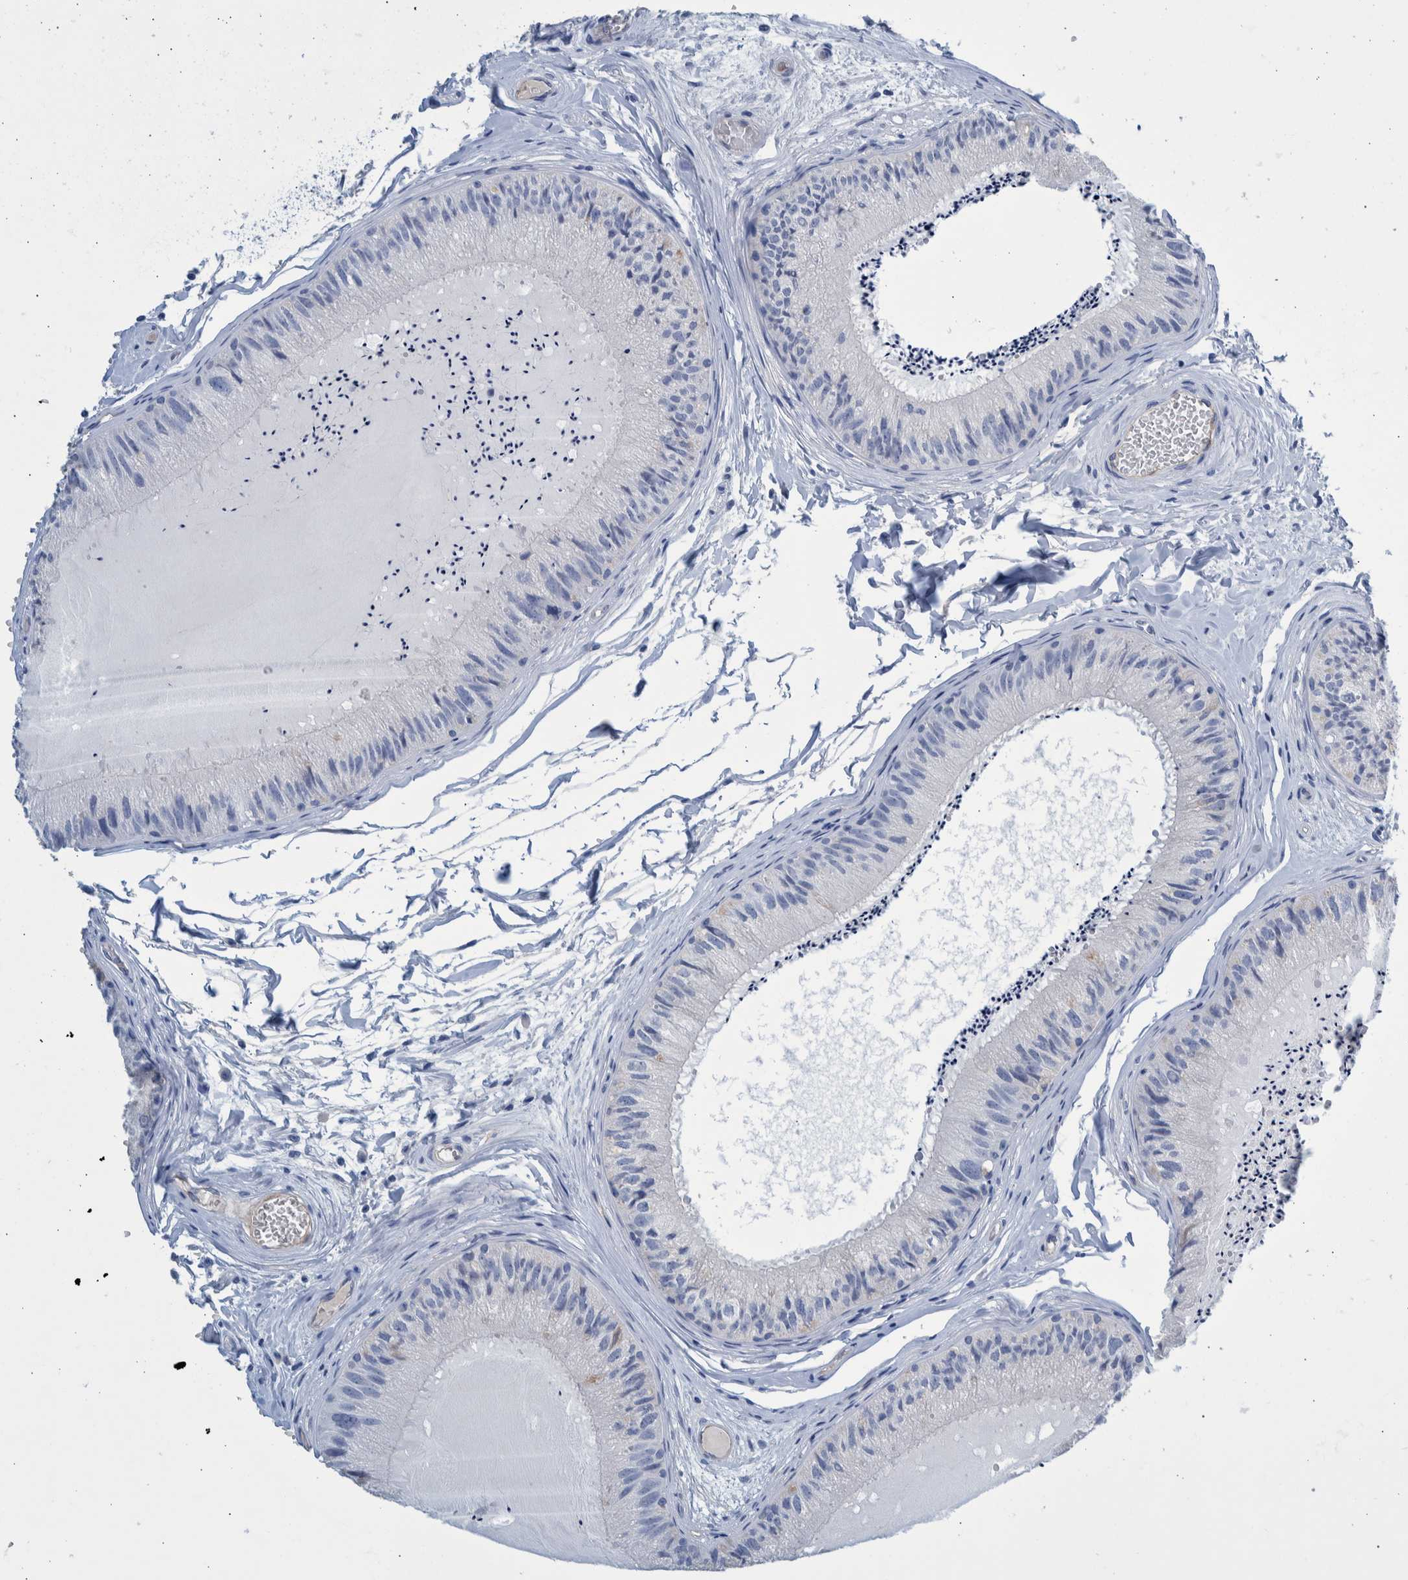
{"staining": {"intensity": "negative", "quantity": "none", "location": "none"}, "tissue": "epididymis", "cell_type": "Glandular cells", "image_type": "normal", "snomed": [{"axis": "morphology", "description": "Normal tissue, NOS"}, {"axis": "topography", "description": "Epididymis"}], "caption": "Immunohistochemistry (IHC) histopathology image of benign epididymis stained for a protein (brown), which shows no expression in glandular cells. Brightfield microscopy of immunohistochemistry (IHC) stained with DAB (brown) and hematoxylin (blue), captured at high magnification.", "gene": "SLC34A3", "patient": {"sex": "male", "age": 31}}